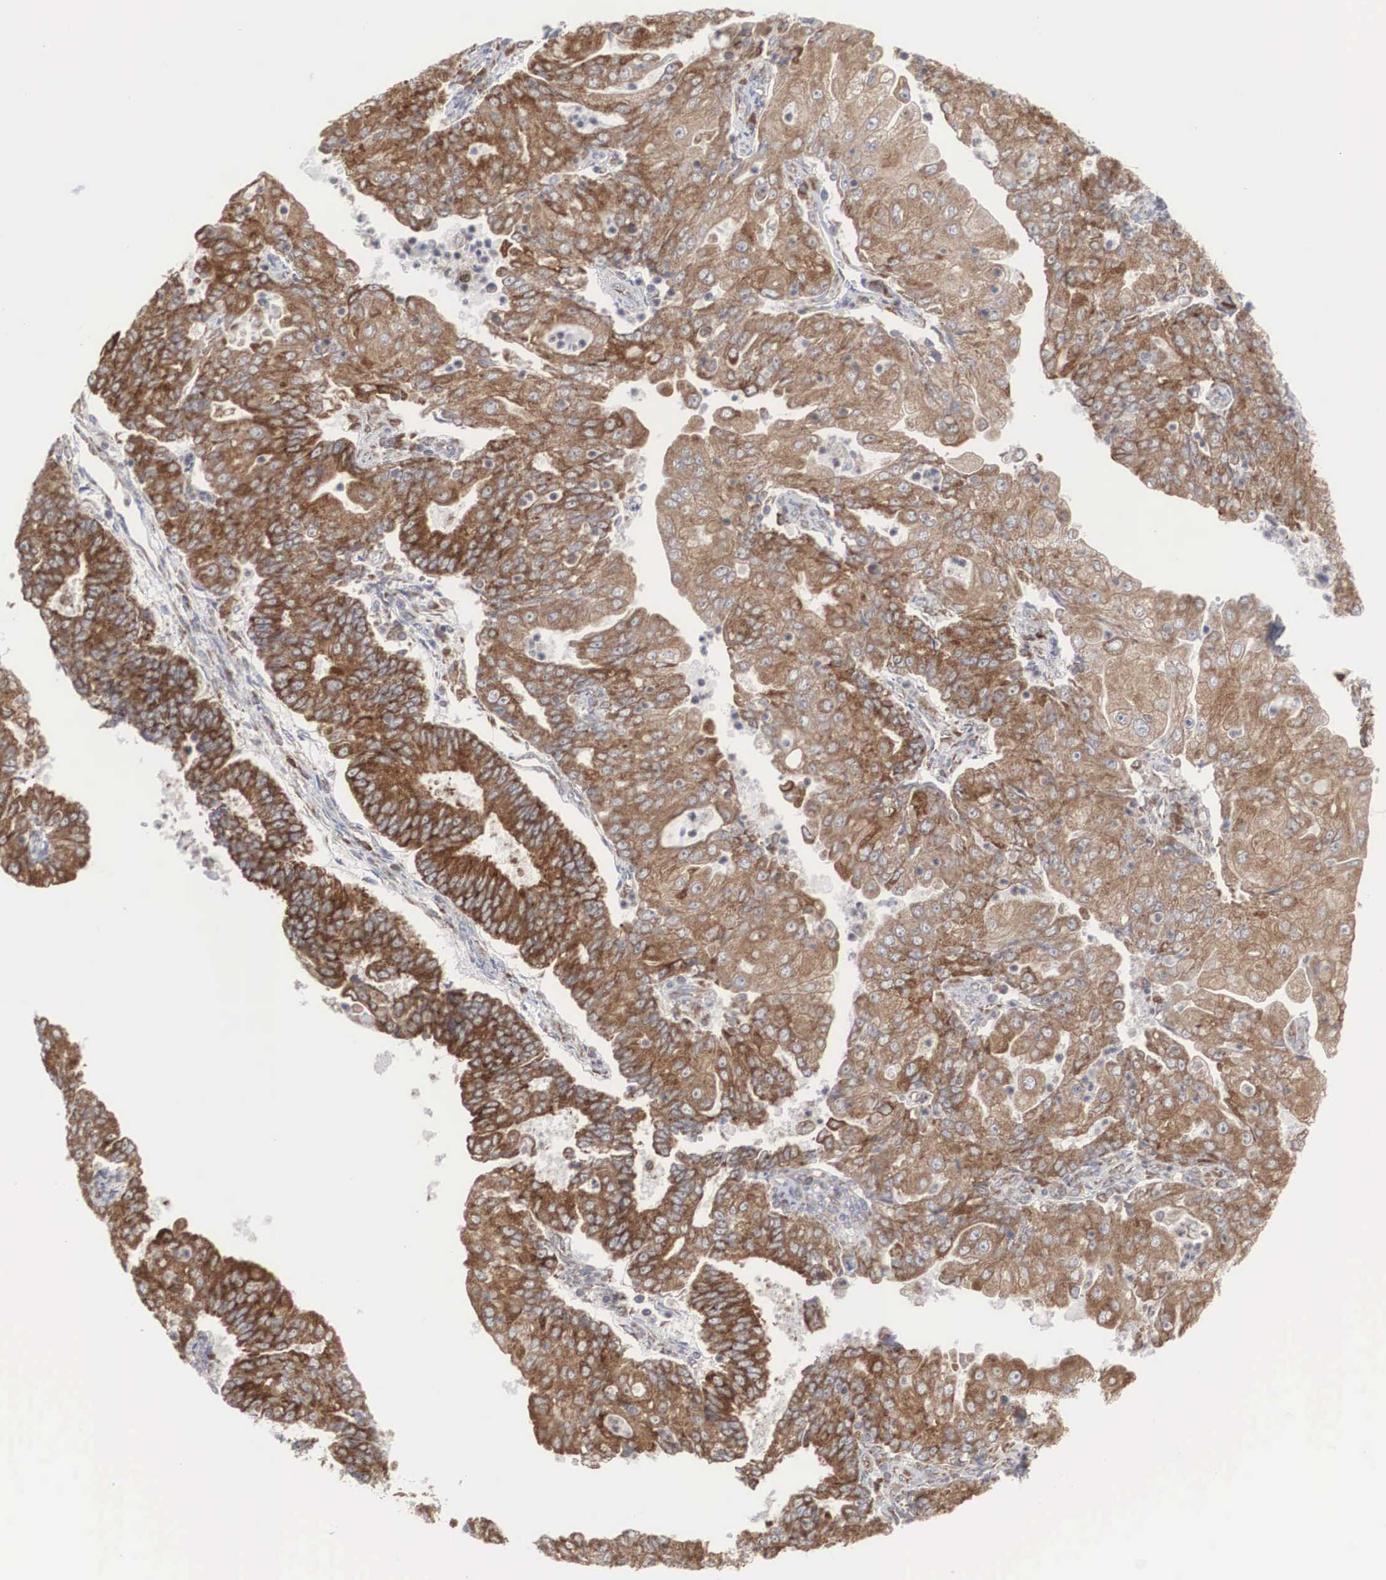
{"staining": {"intensity": "strong", "quantity": ">75%", "location": "cytoplasmic/membranous"}, "tissue": "endometrial cancer", "cell_type": "Tumor cells", "image_type": "cancer", "snomed": [{"axis": "morphology", "description": "Adenocarcinoma, NOS"}, {"axis": "topography", "description": "Endometrium"}], "caption": "DAB immunohistochemical staining of endometrial cancer exhibits strong cytoplasmic/membranous protein positivity in about >75% of tumor cells.", "gene": "MIA2", "patient": {"sex": "female", "age": 56}}